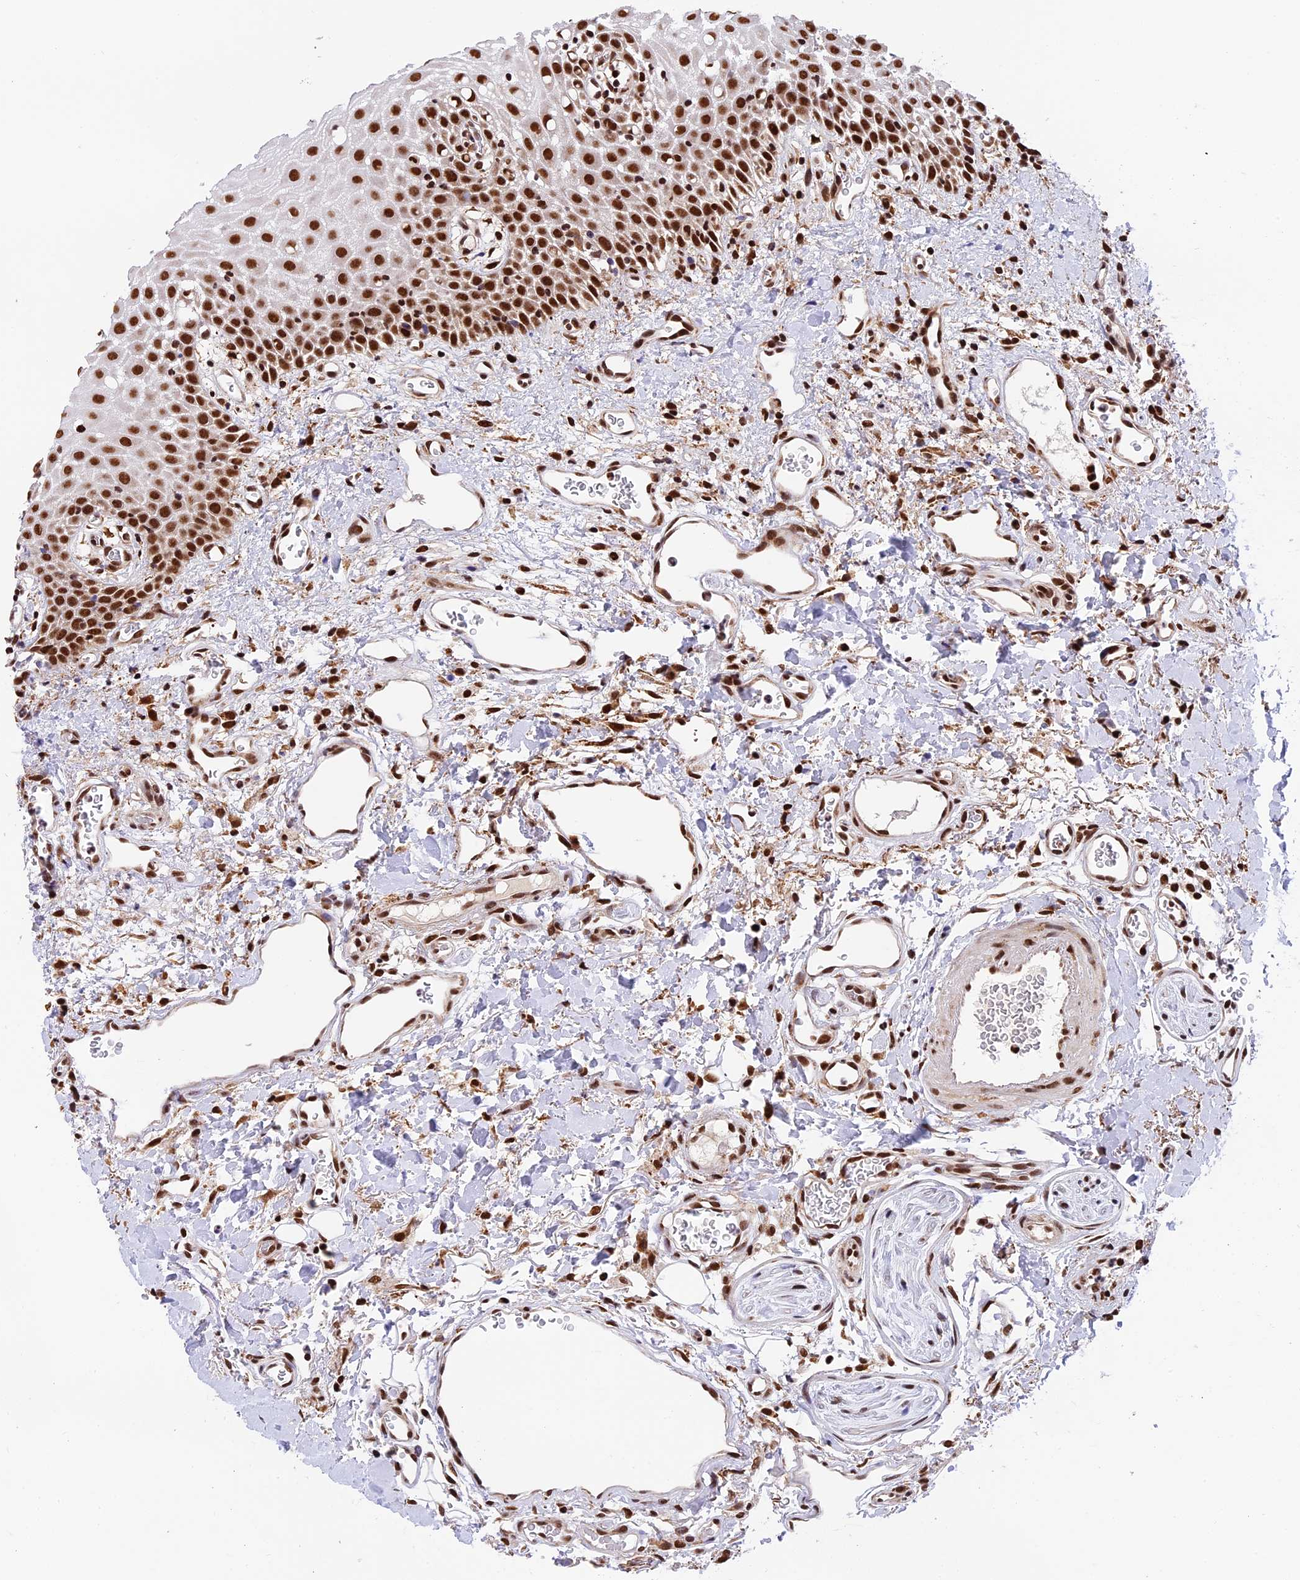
{"staining": {"intensity": "strong", "quantity": ">75%", "location": "nuclear"}, "tissue": "oral mucosa", "cell_type": "Squamous epithelial cells", "image_type": "normal", "snomed": [{"axis": "morphology", "description": "Normal tissue, NOS"}, {"axis": "topography", "description": "Oral tissue"}], "caption": "High-magnification brightfield microscopy of unremarkable oral mucosa stained with DAB (brown) and counterstained with hematoxylin (blue). squamous epithelial cells exhibit strong nuclear expression is identified in approximately>75% of cells. (DAB (3,3'-diaminobenzidine) = brown stain, brightfield microscopy at high magnification).", "gene": "RAMACL", "patient": {"sex": "female", "age": 70}}